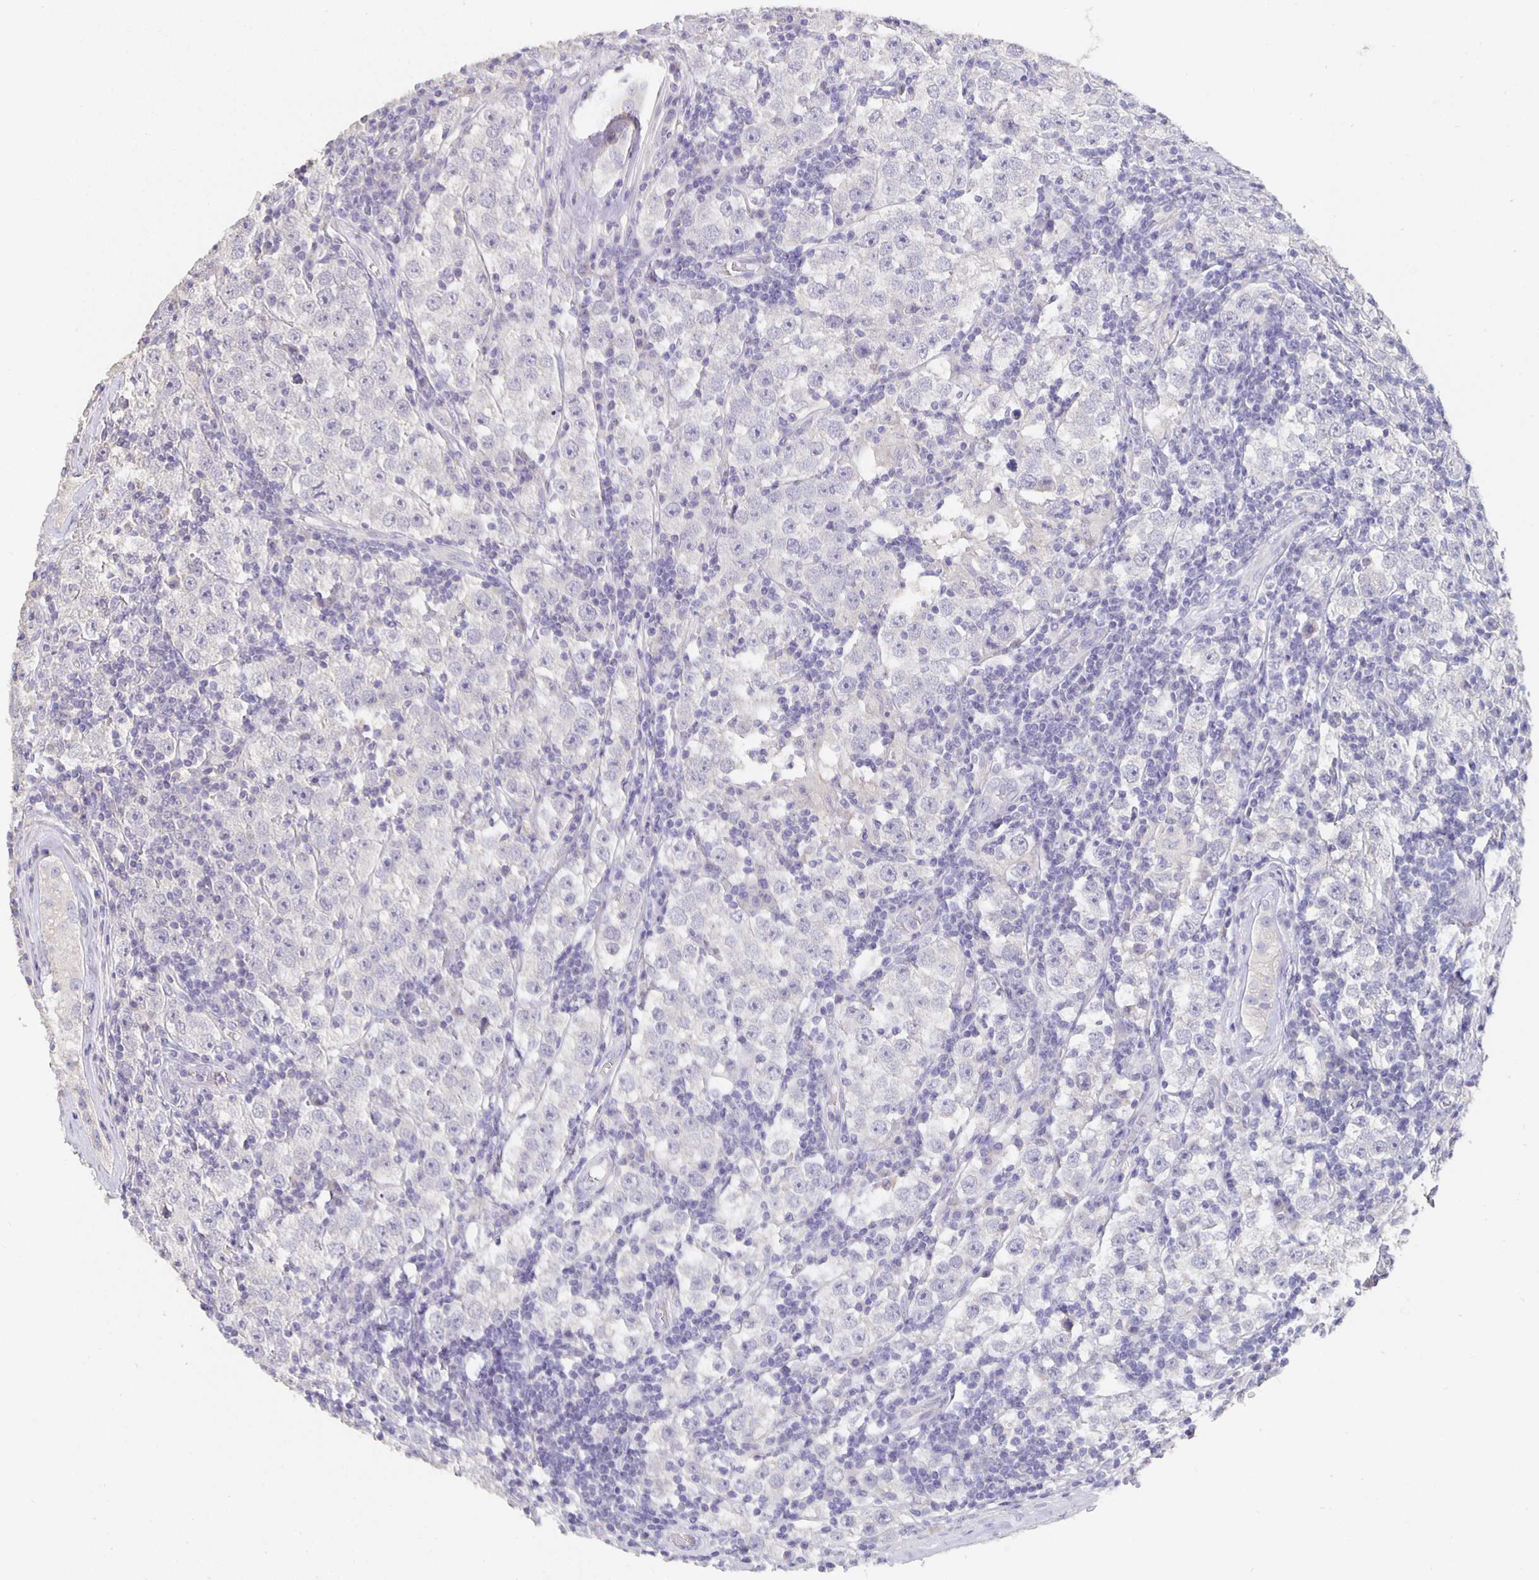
{"staining": {"intensity": "negative", "quantity": "none", "location": "none"}, "tissue": "urothelial cancer", "cell_type": "Tumor cells", "image_type": "cancer", "snomed": [{"axis": "morphology", "description": "Normal tissue, NOS"}, {"axis": "morphology", "description": "Urothelial carcinoma, High grade"}, {"axis": "morphology", "description": "Seminoma, NOS"}, {"axis": "morphology", "description": "Carcinoma, Embryonal, NOS"}, {"axis": "topography", "description": "Urinary bladder"}, {"axis": "topography", "description": "Testis"}], "caption": "This is an IHC micrograph of human high-grade urothelial carcinoma. There is no staining in tumor cells.", "gene": "CFAP74", "patient": {"sex": "male", "age": 41}}